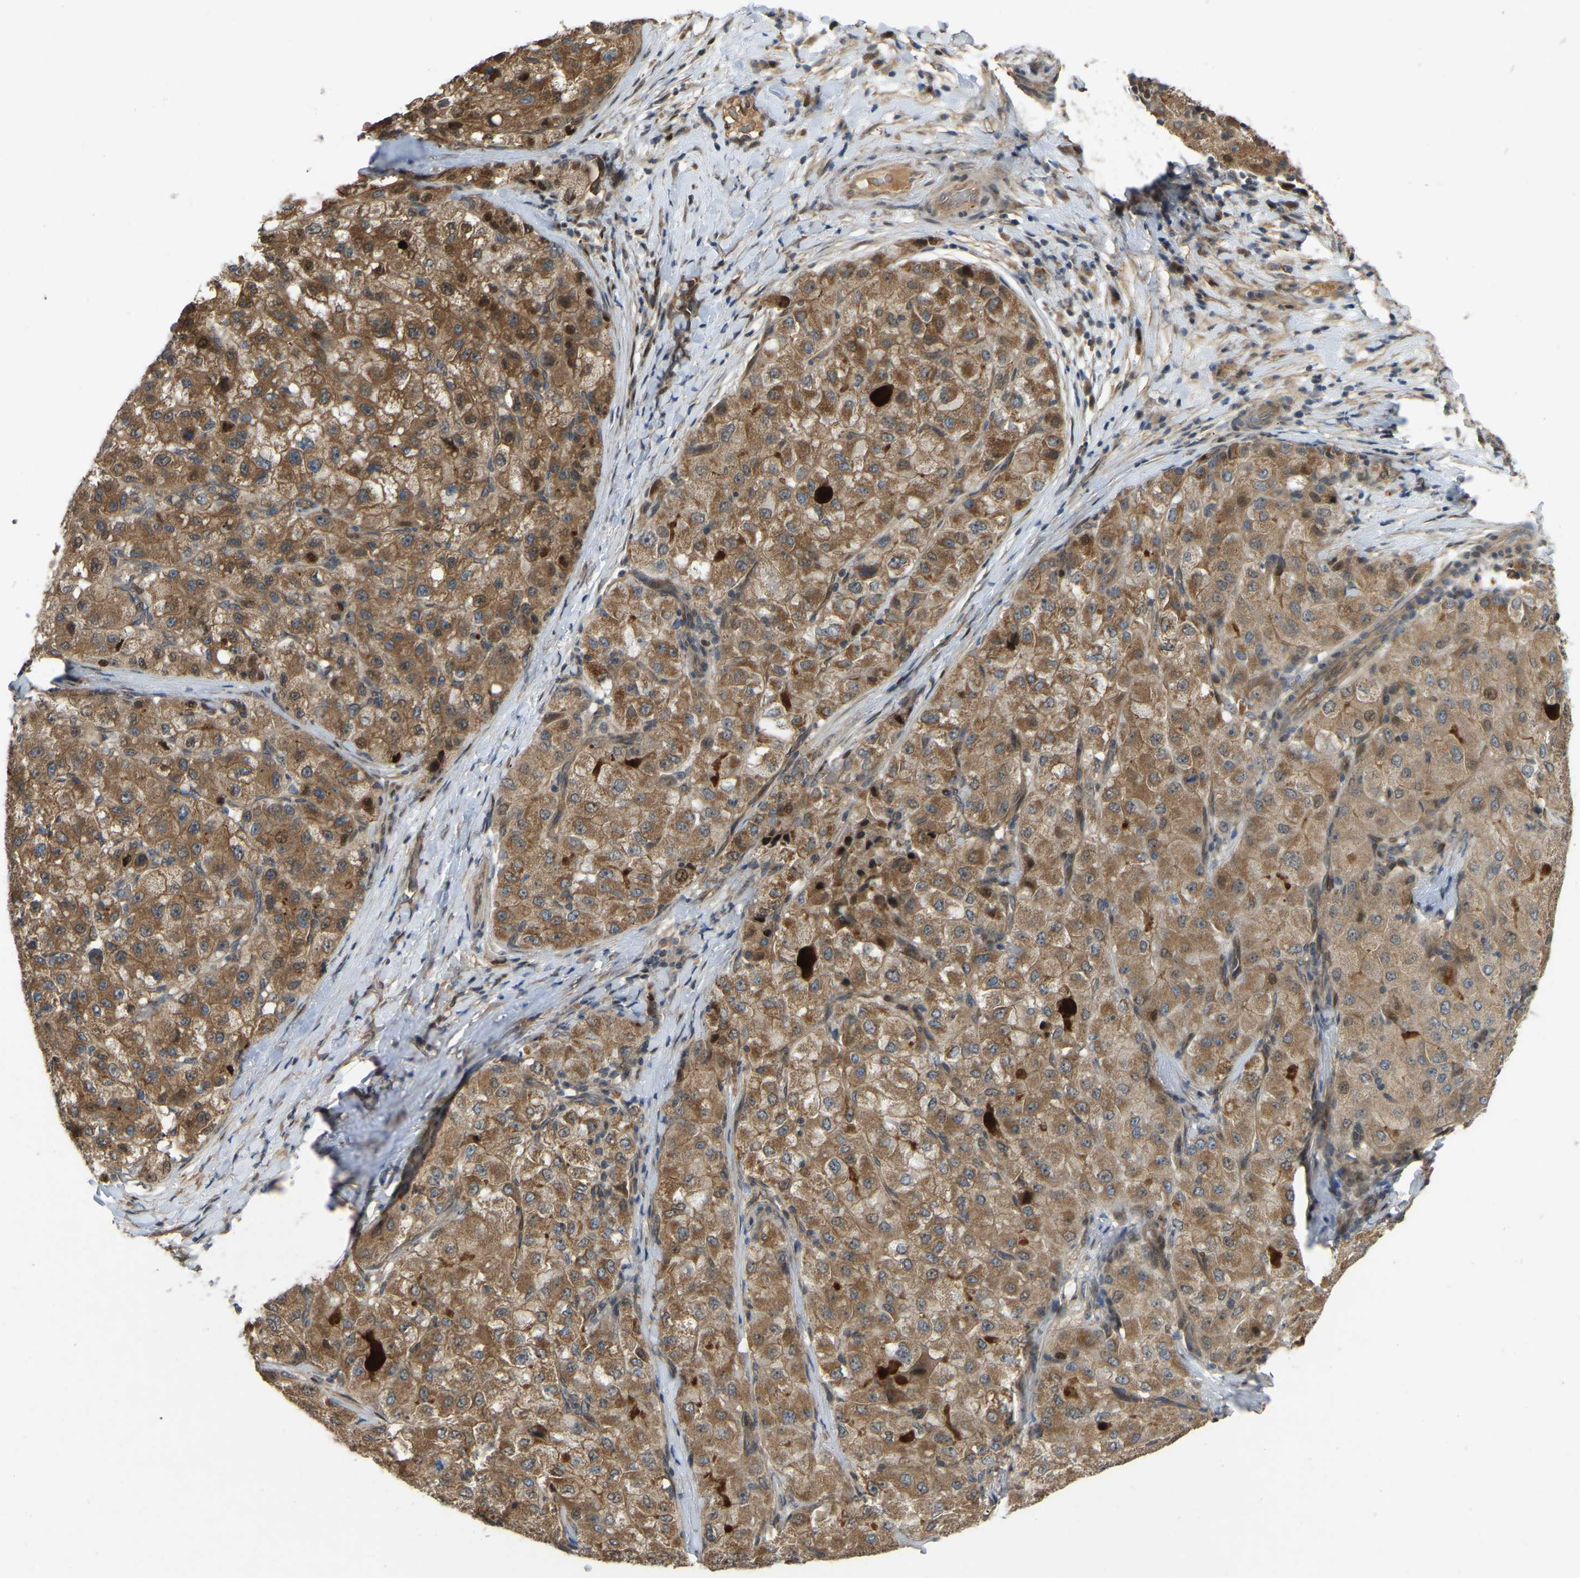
{"staining": {"intensity": "moderate", "quantity": ">75%", "location": "cytoplasmic/membranous"}, "tissue": "liver cancer", "cell_type": "Tumor cells", "image_type": "cancer", "snomed": [{"axis": "morphology", "description": "Carcinoma, Hepatocellular, NOS"}, {"axis": "topography", "description": "Liver"}], "caption": "A brown stain highlights moderate cytoplasmic/membranous expression of a protein in hepatocellular carcinoma (liver) tumor cells.", "gene": "C21orf91", "patient": {"sex": "male", "age": 80}}